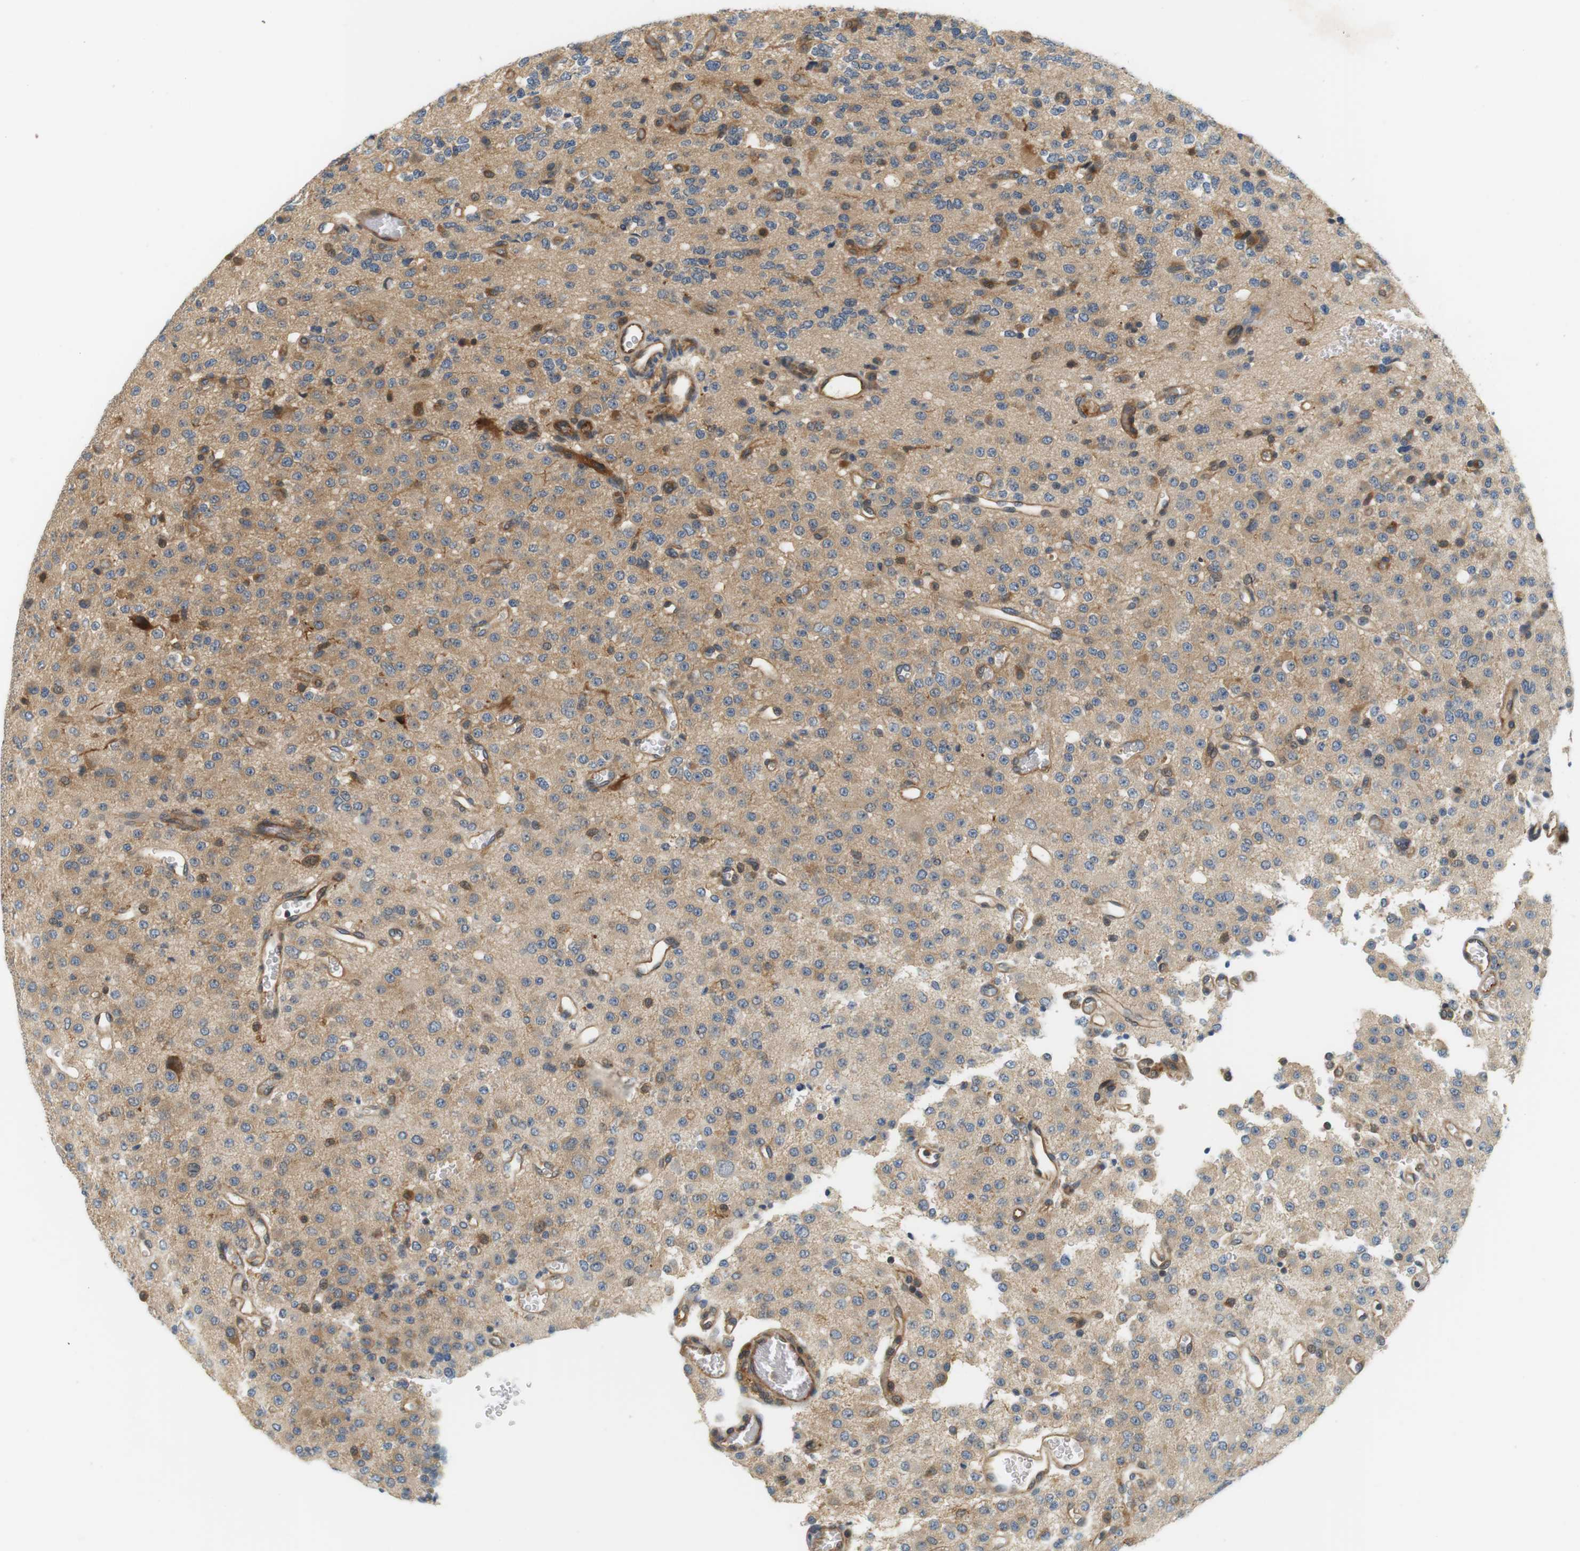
{"staining": {"intensity": "moderate", "quantity": "25%-75%", "location": "cytoplasmic/membranous"}, "tissue": "glioma", "cell_type": "Tumor cells", "image_type": "cancer", "snomed": [{"axis": "morphology", "description": "Glioma, malignant, Low grade"}, {"axis": "topography", "description": "Brain"}], "caption": "High-power microscopy captured an immunohistochemistry image of malignant glioma (low-grade), revealing moderate cytoplasmic/membranous expression in approximately 25%-75% of tumor cells. Nuclei are stained in blue.", "gene": "SH3GLB1", "patient": {"sex": "male", "age": 38}}